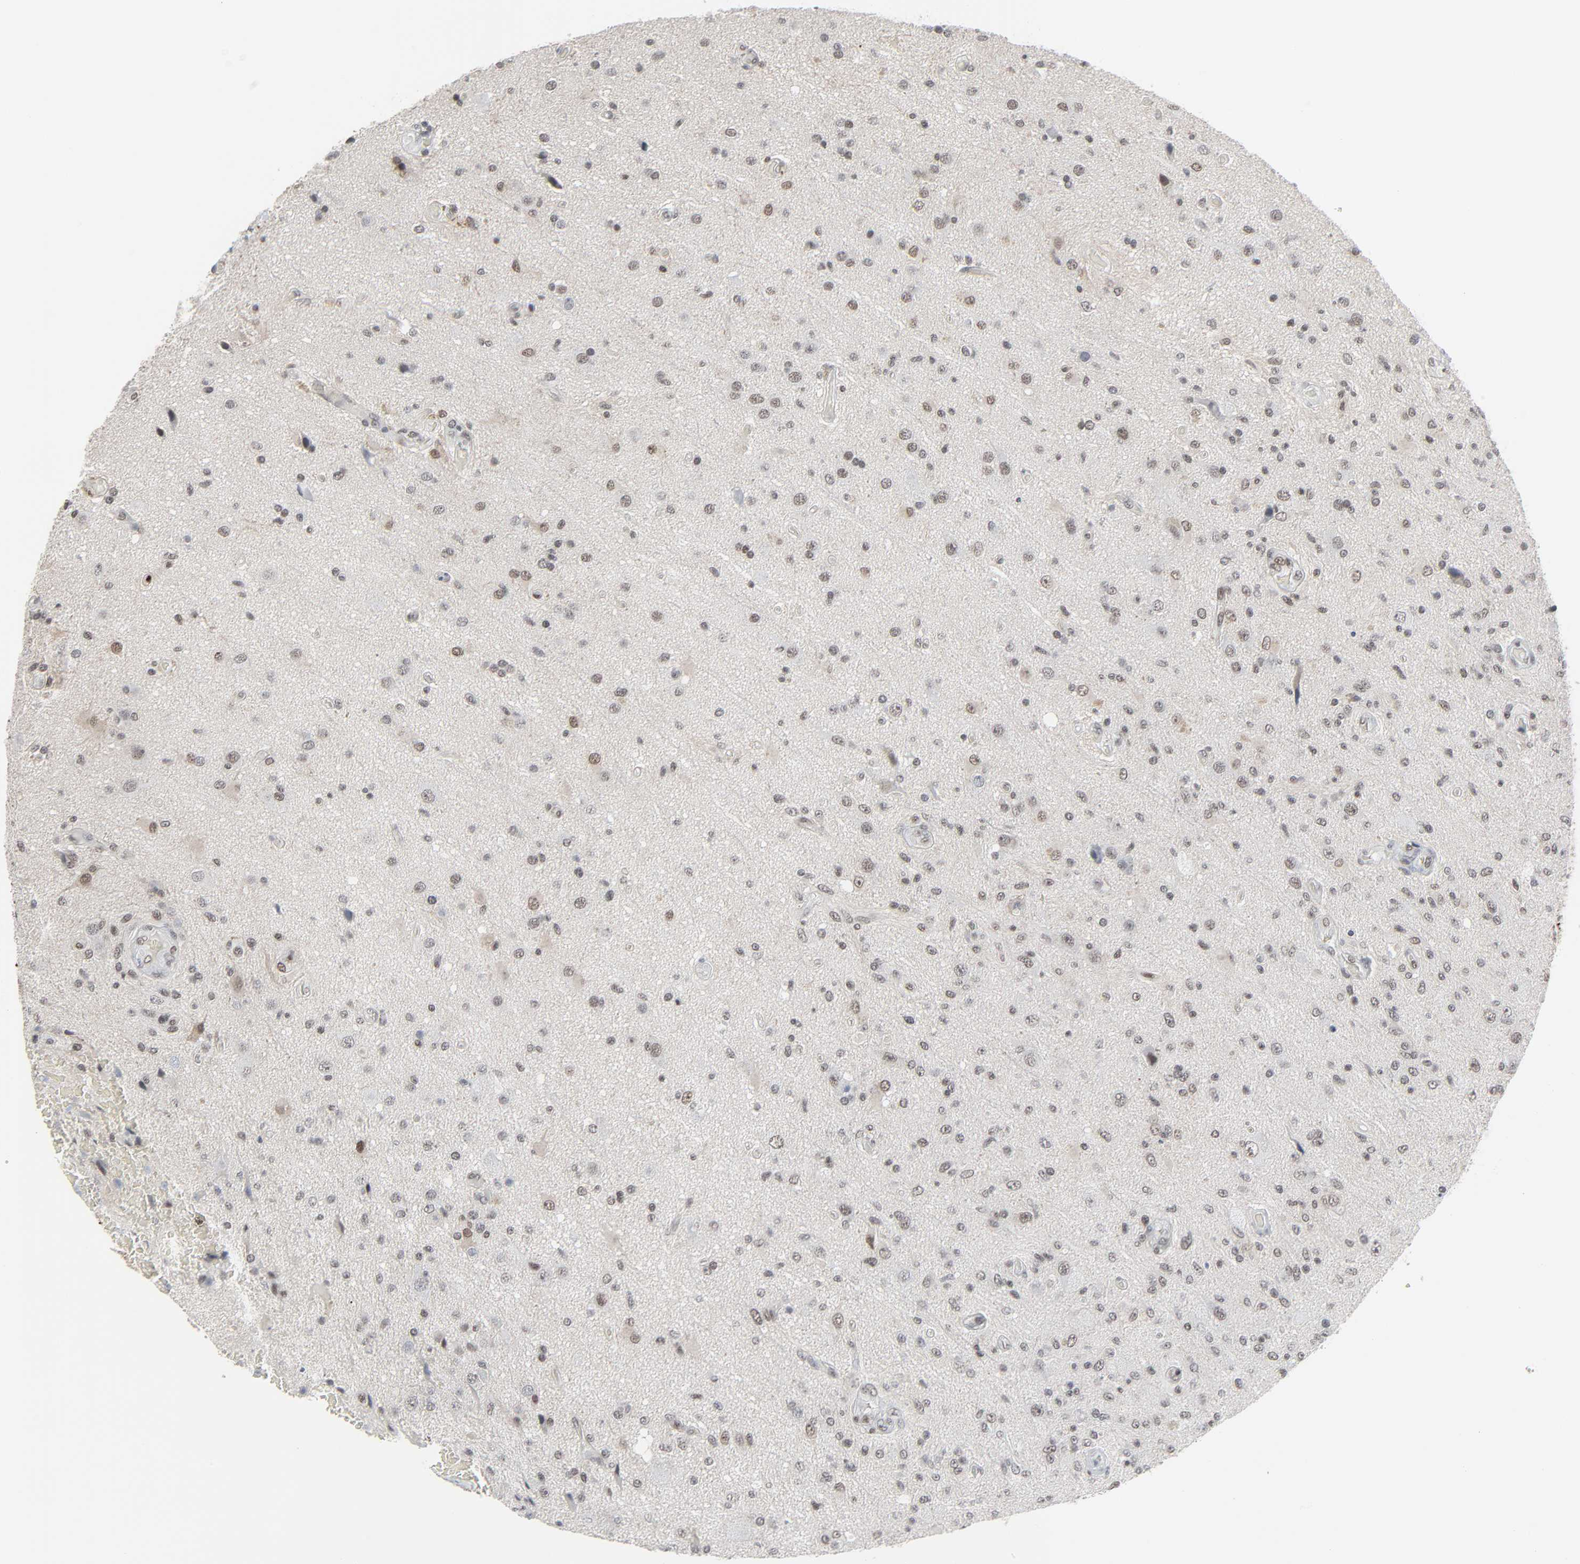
{"staining": {"intensity": "weak", "quantity": "25%-75%", "location": "nuclear"}, "tissue": "glioma", "cell_type": "Tumor cells", "image_type": "cancer", "snomed": [{"axis": "morphology", "description": "Normal tissue, NOS"}, {"axis": "morphology", "description": "Glioma, malignant, High grade"}, {"axis": "topography", "description": "Cerebral cortex"}], "caption": "Protein analysis of malignant glioma (high-grade) tissue reveals weak nuclear staining in about 25%-75% of tumor cells.", "gene": "FBXO28", "patient": {"sex": "male", "age": 77}}